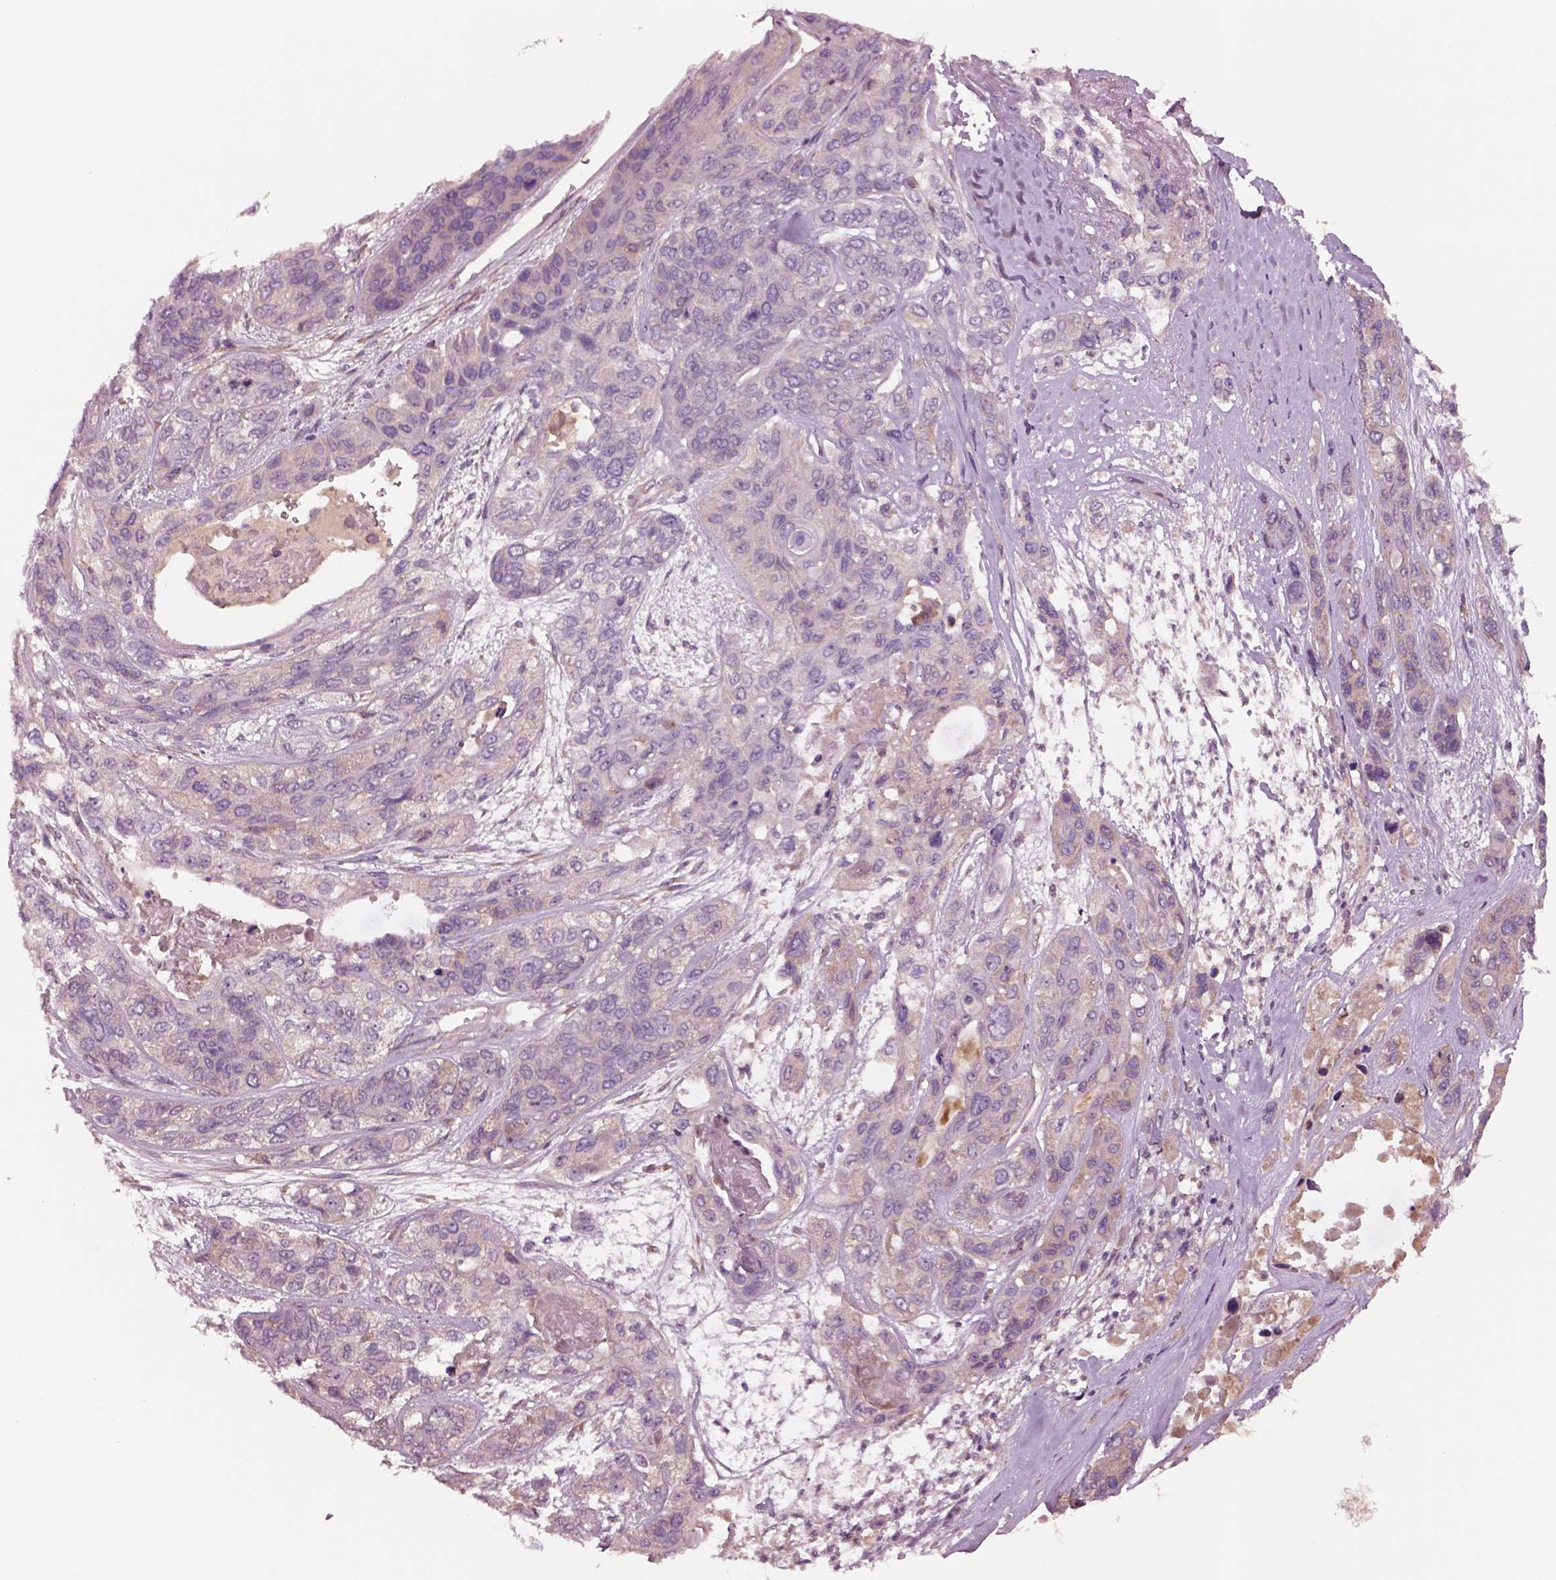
{"staining": {"intensity": "negative", "quantity": "none", "location": "none"}, "tissue": "lung cancer", "cell_type": "Tumor cells", "image_type": "cancer", "snomed": [{"axis": "morphology", "description": "Squamous cell carcinoma, NOS"}, {"axis": "topography", "description": "Lung"}], "caption": "Immunohistochemistry of human lung squamous cell carcinoma demonstrates no staining in tumor cells.", "gene": "HTR1B", "patient": {"sex": "female", "age": 70}}